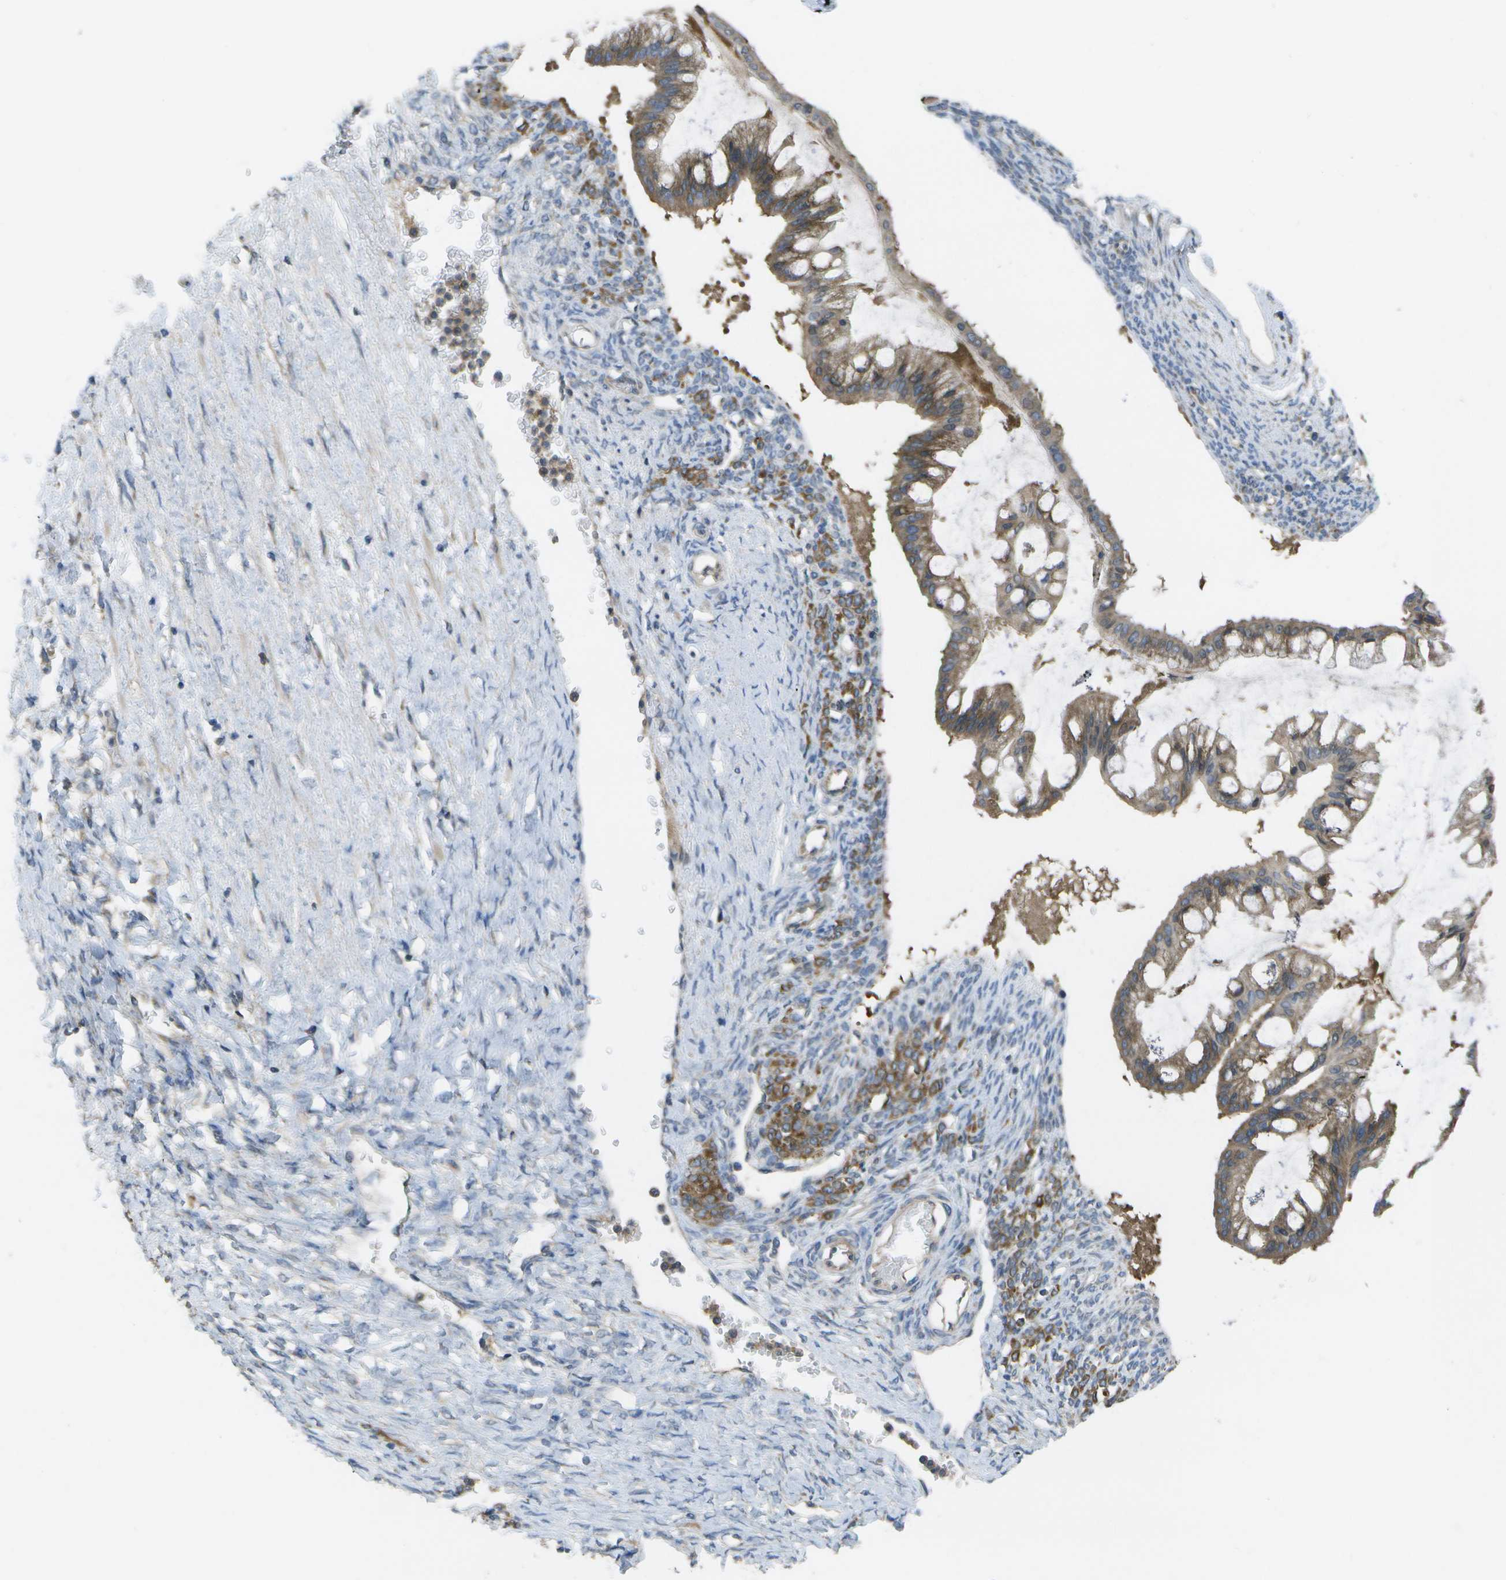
{"staining": {"intensity": "moderate", "quantity": ">75%", "location": "cytoplasmic/membranous"}, "tissue": "ovarian cancer", "cell_type": "Tumor cells", "image_type": "cancer", "snomed": [{"axis": "morphology", "description": "Cystadenocarcinoma, mucinous, NOS"}, {"axis": "topography", "description": "Ovary"}], "caption": "Immunohistochemistry image of neoplastic tissue: human ovarian mucinous cystadenocarcinoma stained using immunohistochemistry displays medium levels of moderate protein expression localized specifically in the cytoplasmic/membranous of tumor cells, appearing as a cytoplasmic/membranous brown color.", "gene": "DPM3", "patient": {"sex": "female", "age": 73}}